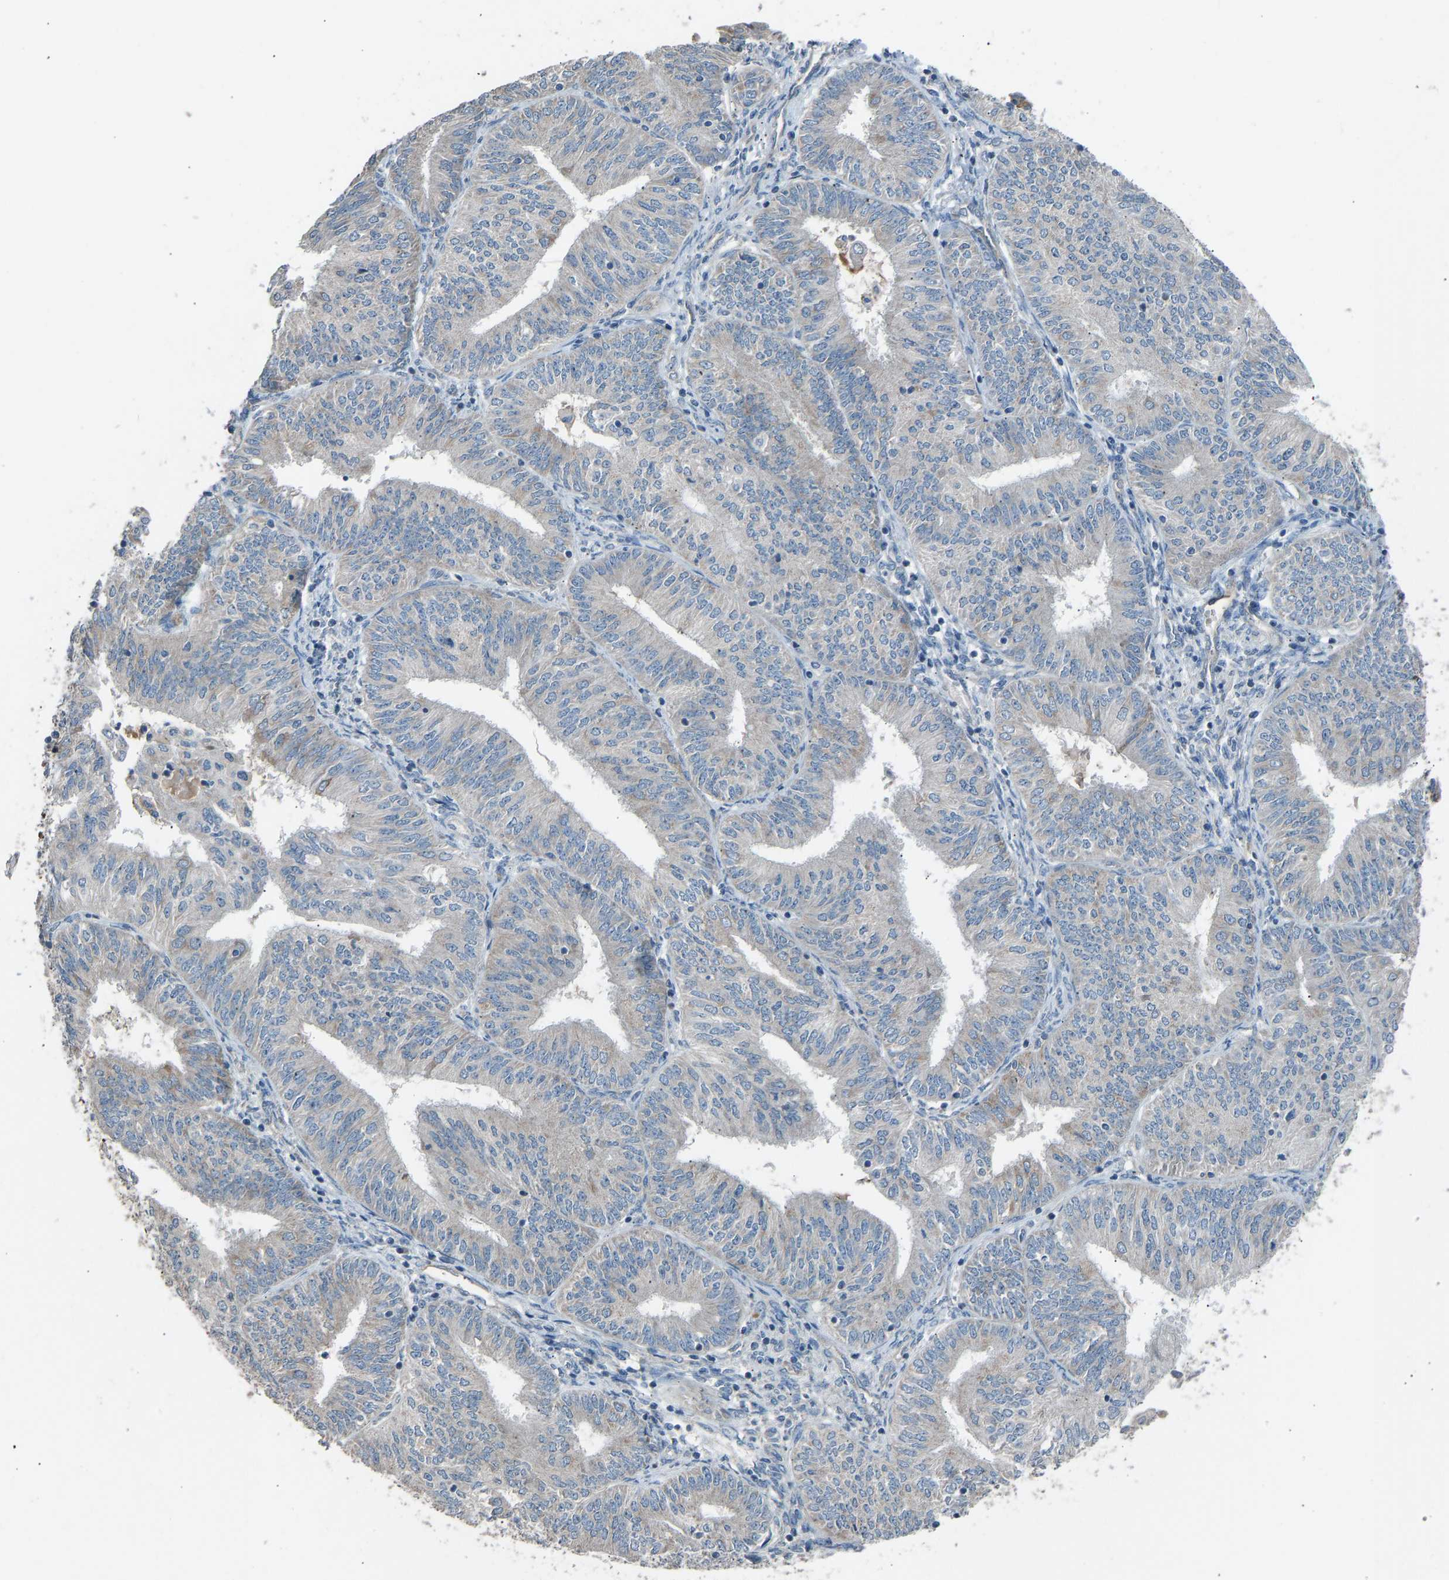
{"staining": {"intensity": "weak", "quantity": "<25%", "location": "cytoplasmic/membranous"}, "tissue": "endometrial cancer", "cell_type": "Tumor cells", "image_type": "cancer", "snomed": [{"axis": "morphology", "description": "Adenocarcinoma, NOS"}, {"axis": "topography", "description": "Endometrium"}], "caption": "Immunohistochemistry micrograph of human endometrial adenocarcinoma stained for a protein (brown), which reveals no positivity in tumor cells.", "gene": "TGFBR3", "patient": {"sex": "female", "age": 58}}